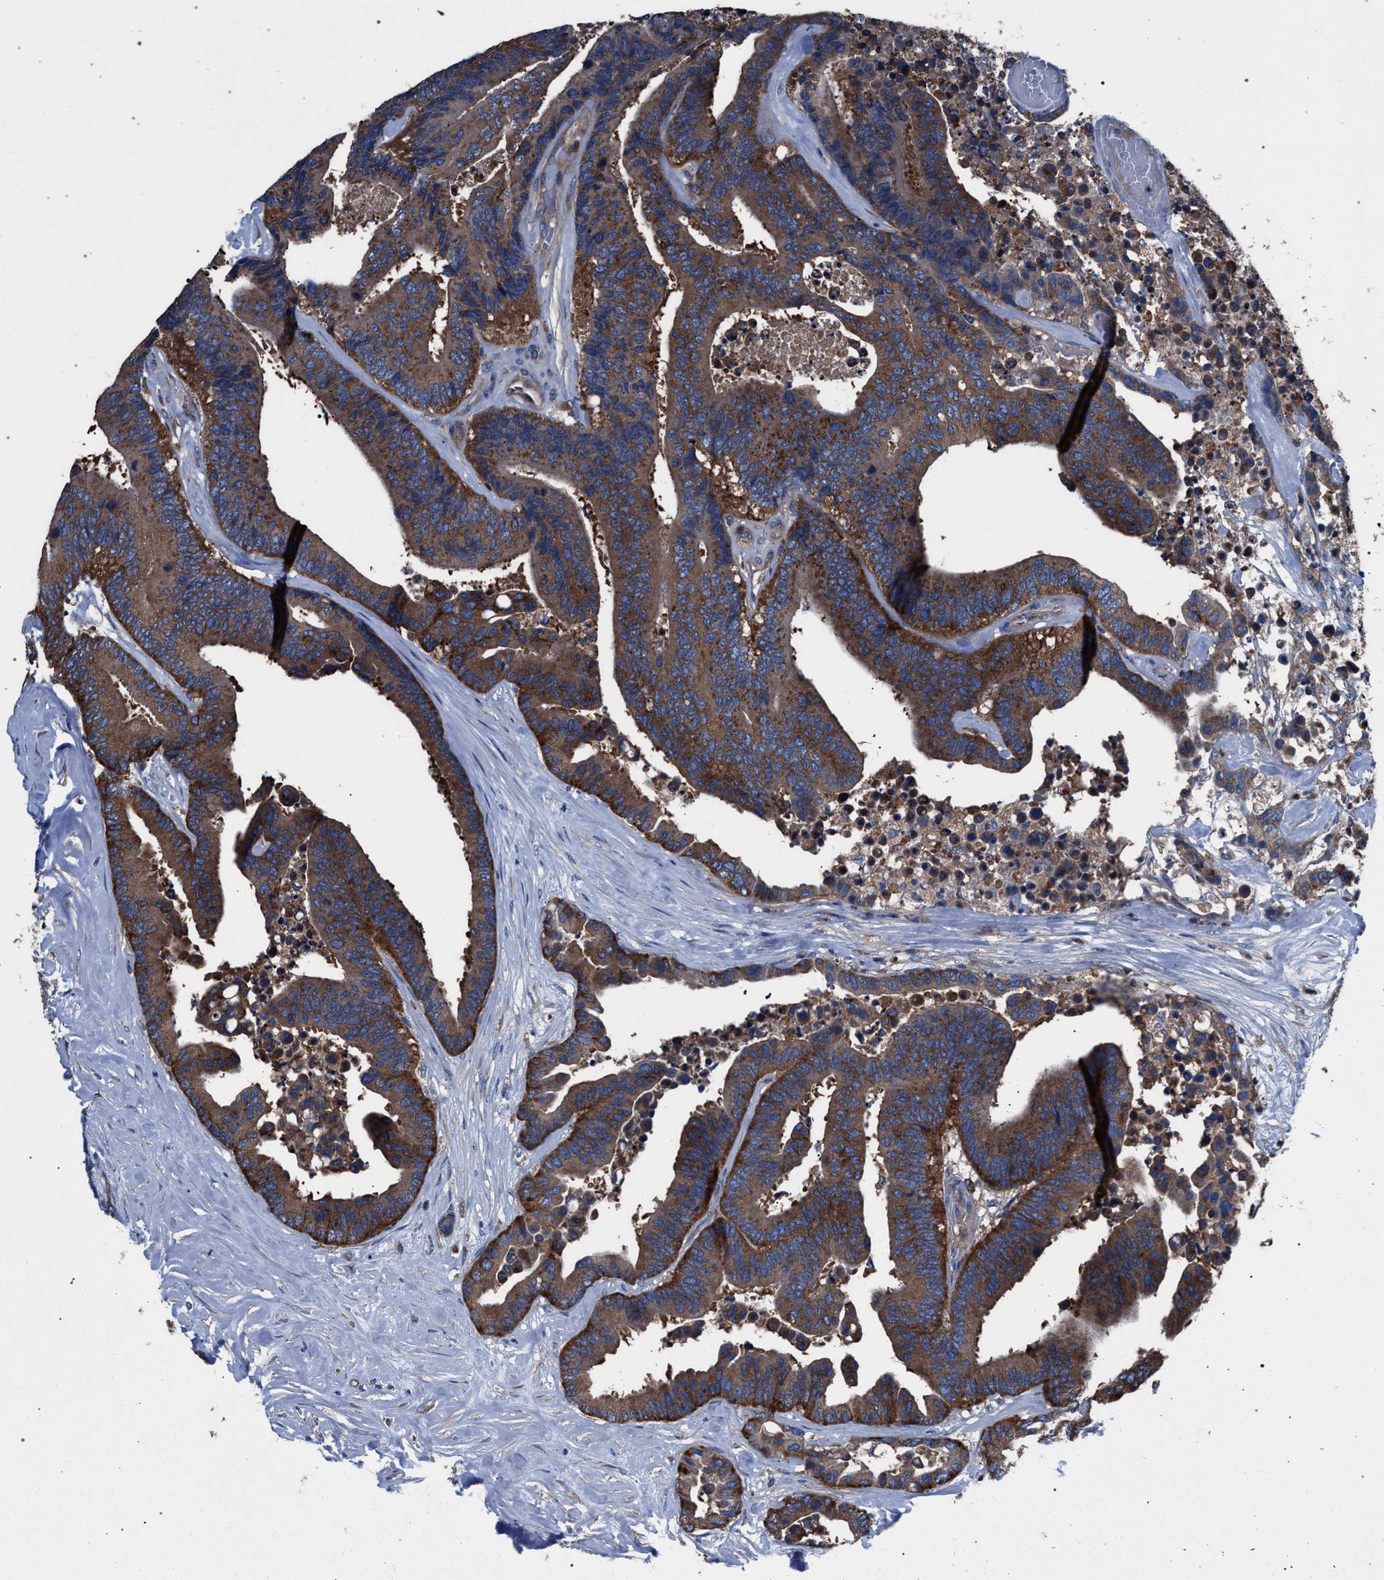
{"staining": {"intensity": "strong", "quantity": "25%-75%", "location": "cytoplasmic/membranous"}, "tissue": "colorectal cancer", "cell_type": "Tumor cells", "image_type": "cancer", "snomed": [{"axis": "morphology", "description": "Normal tissue, NOS"}, {"axis": "morphology", "description": "Adenocarcinoma, NOS"}, {"axis": "topography", "description": "Colon"}], "caption": "A high-resolution micrograph shows immunohistochemistry (IHC) staining of colorectal adenocarcinoma, which exhibits strong cytoplasmic/membranous expression in approximately 25%-75% of tumor cells. The staining was performed using DAB to visualize the protein expression in brown, while the nuclei were stained in blue with hematoxylin (Magnification: 20x).", "gene": "ATP6V0A1", "patient": {"sex": "male", "age": 82}}